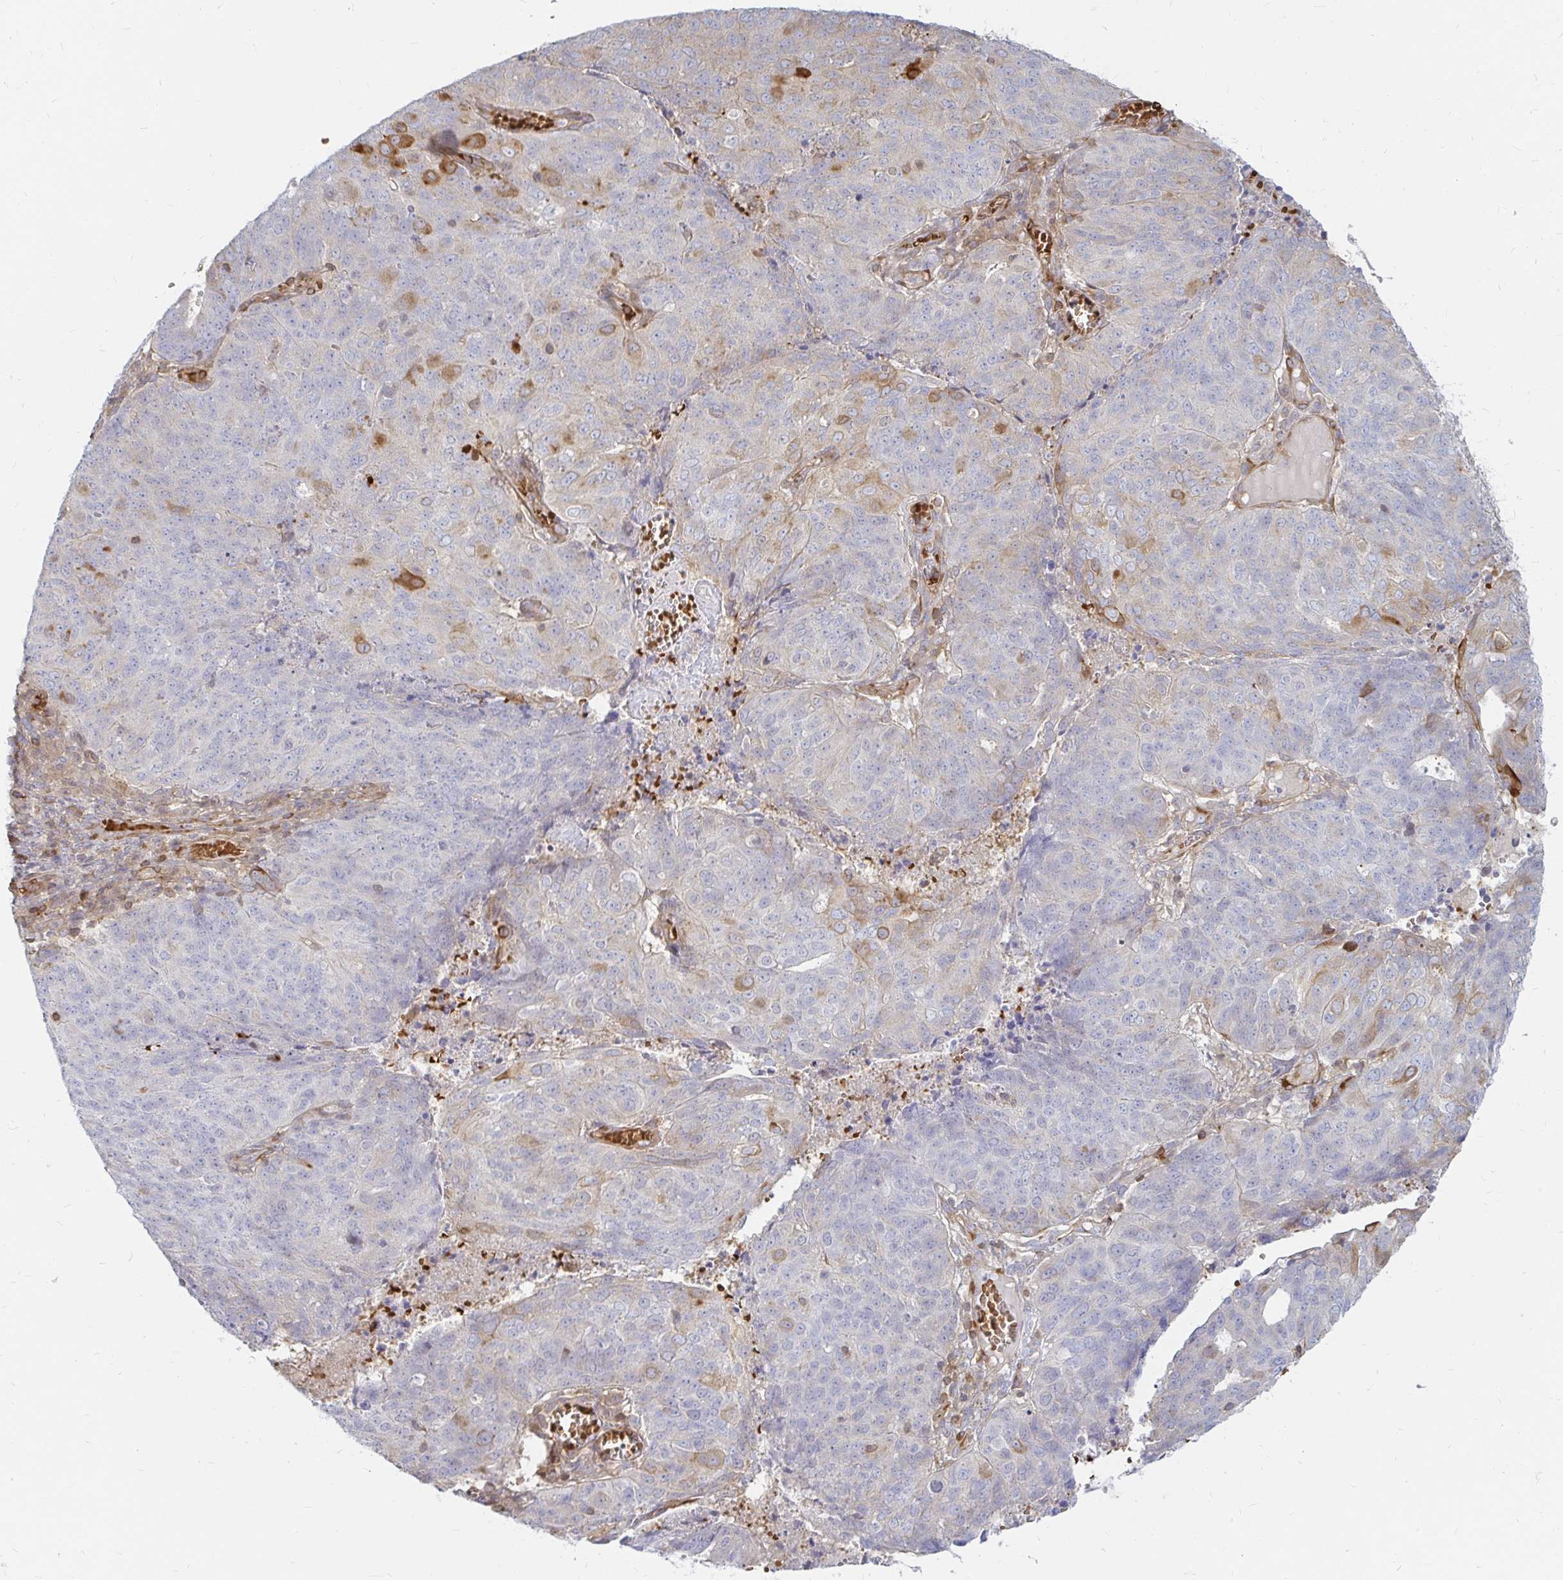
{"staining": {"intensity": "weak", "quantity": "<25%", "location": "cytoplasmic/membranous"}, "tissue": "endometrial cancer", "cell_type": "Tumor cells", "image_type": "cancer", "snomed": [{"axis": "morphology", "description": "Adenocarcinoma, NOS"}, {"axis": "topography", "description": "Endometrium"}], "caption": "Immunohistochemistry image of neoplastic tissue: endometrial cancer (adenocarcinoma) stained with DAB reveals no significant protein positivity in tumor cells.", "gene": "CAST", "patient": {"sex": "female", "age": 82}}